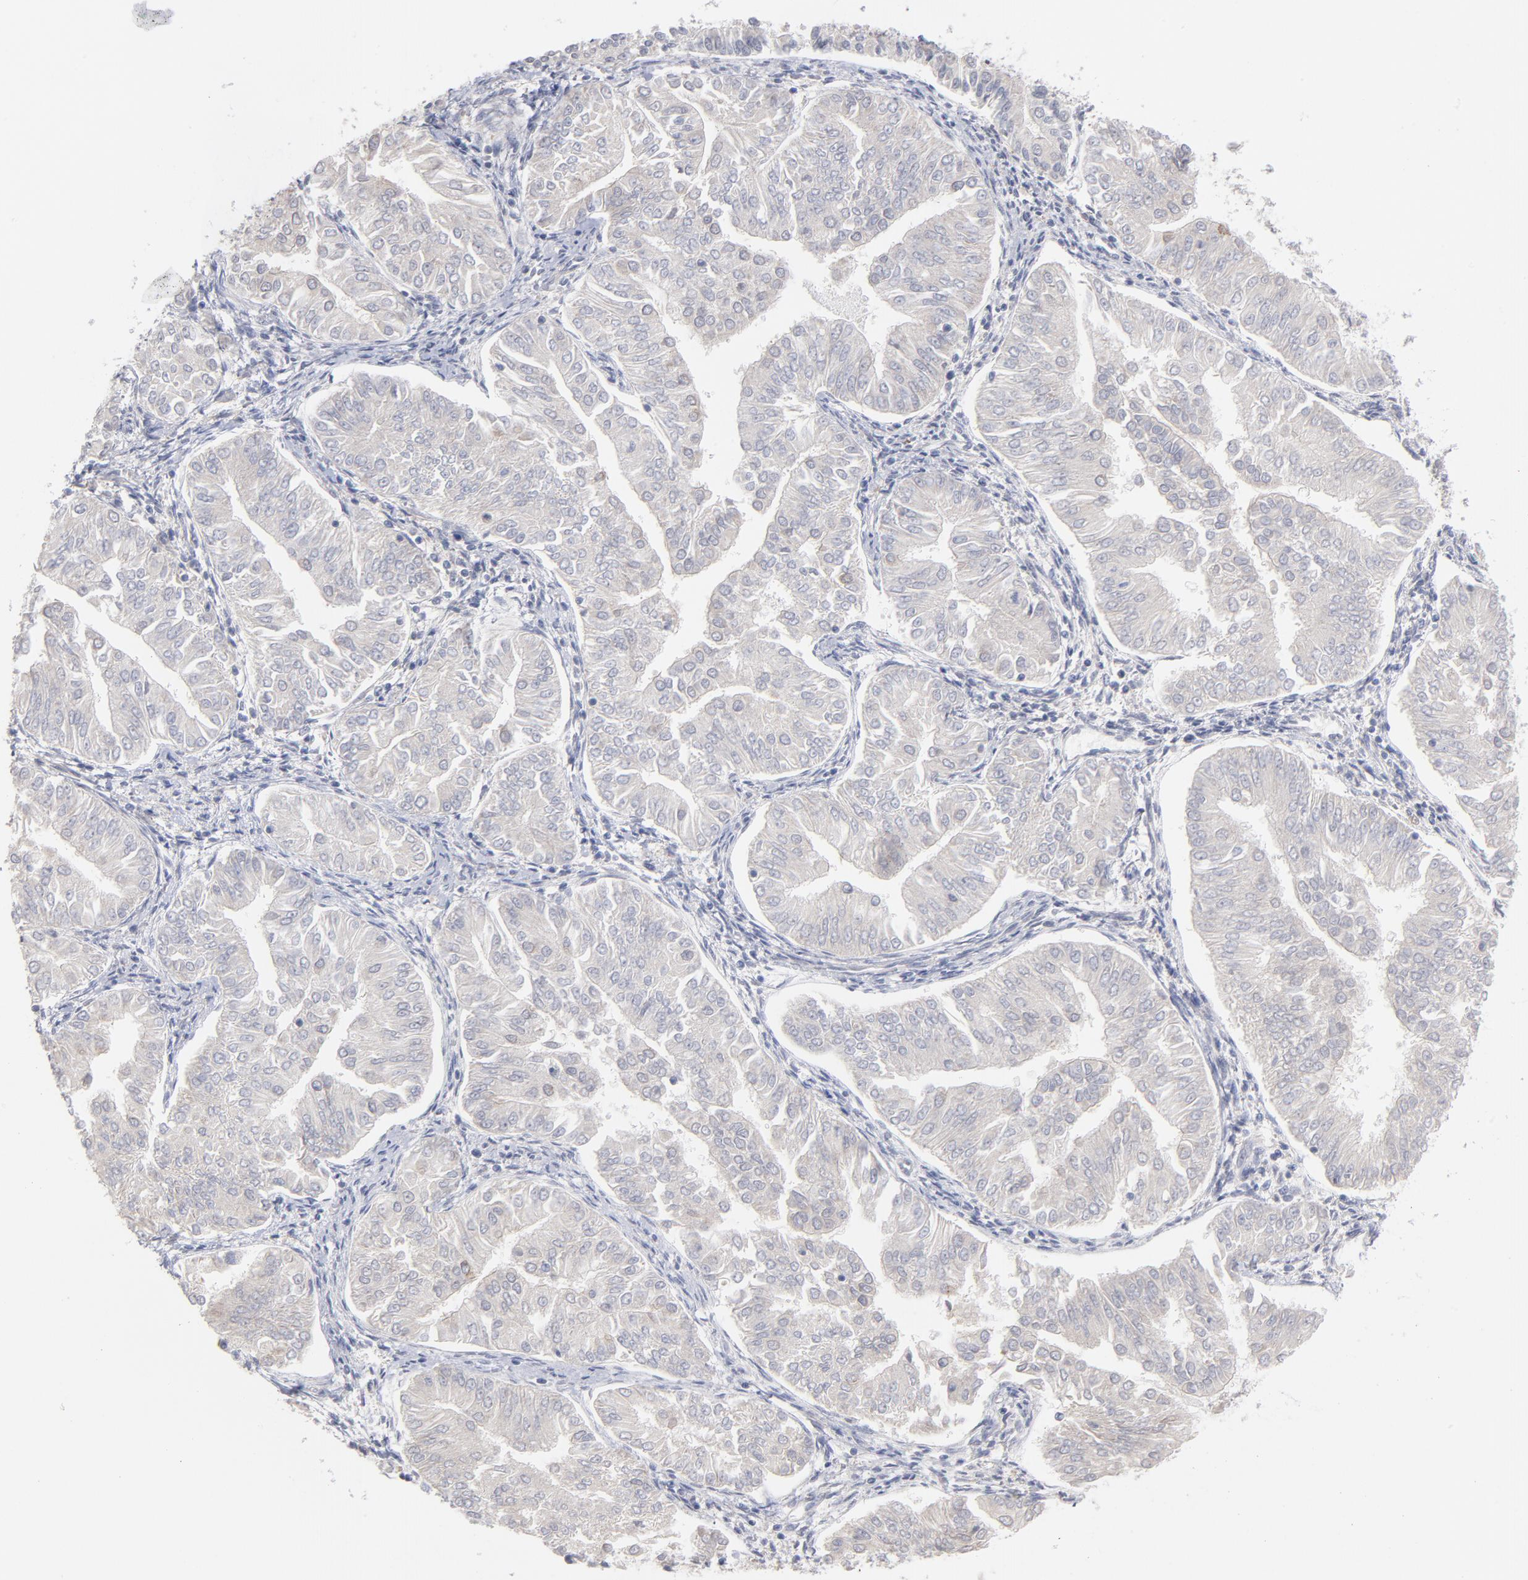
{"staining": {"intensity": "negative", "quantity": "none", "location": "none"}, "tissue": "endometrial cancer", "cell_type": "Tumor cells", "image_type": "cancer", "snomed": [{"axis": "morphology", "description": "Adenocarcinoma, NOS"}, {"axis": "topography", "description": "Endometrium"}], "caption": "Immunohistochemistry of endometrial cancer shows no positivity in tumor cells. (DAB immunohistochemistry (IHC), high magnification).", "gene": "OAS1", "patient": {"sex": "female", "age": 53}}